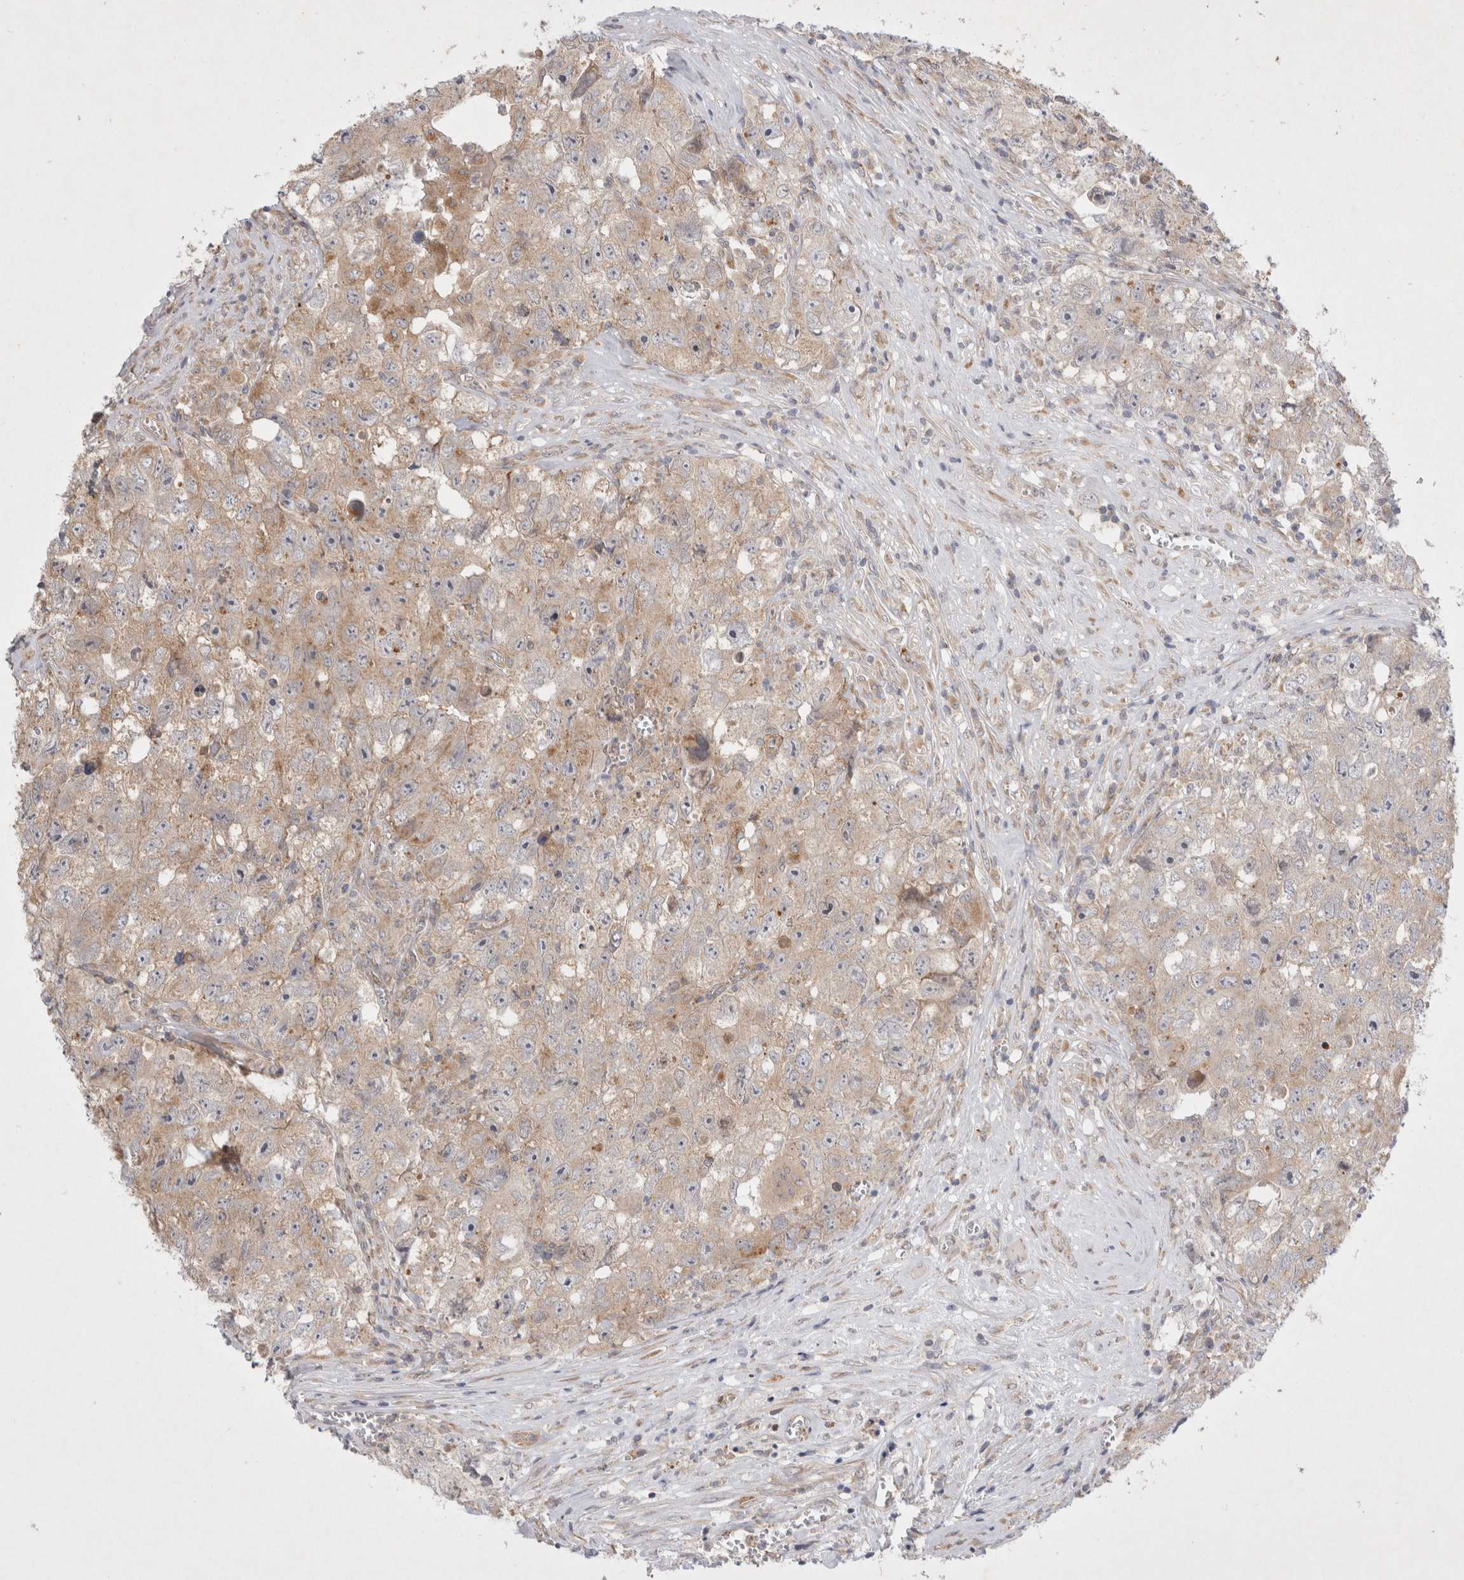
{"staining": {"intensity": "weak", "quantity": "<25%", "location": "cytoplasmic/membranous"}, "tissue": "testis cancer", "cell_type": "Tumor cells", "image_type": "cancer", "snomed": [{"axis": "morphology", "description": "Seminoma, NOS"}, {"axis": "morphology", "description": "Carcinoma, Embryonal, NOS"}, {"axis": "topography", "description": "Testis"}], "caption": "An immunohistochemistry (IHC) micrograph of testis cancer (embryonal carcinoma) is shown. There is no staining in tumor cells of testis cancer (embryonal carcinoma).", "gene": "NPC1", "patient": {"sex": "male", "age": 43}}